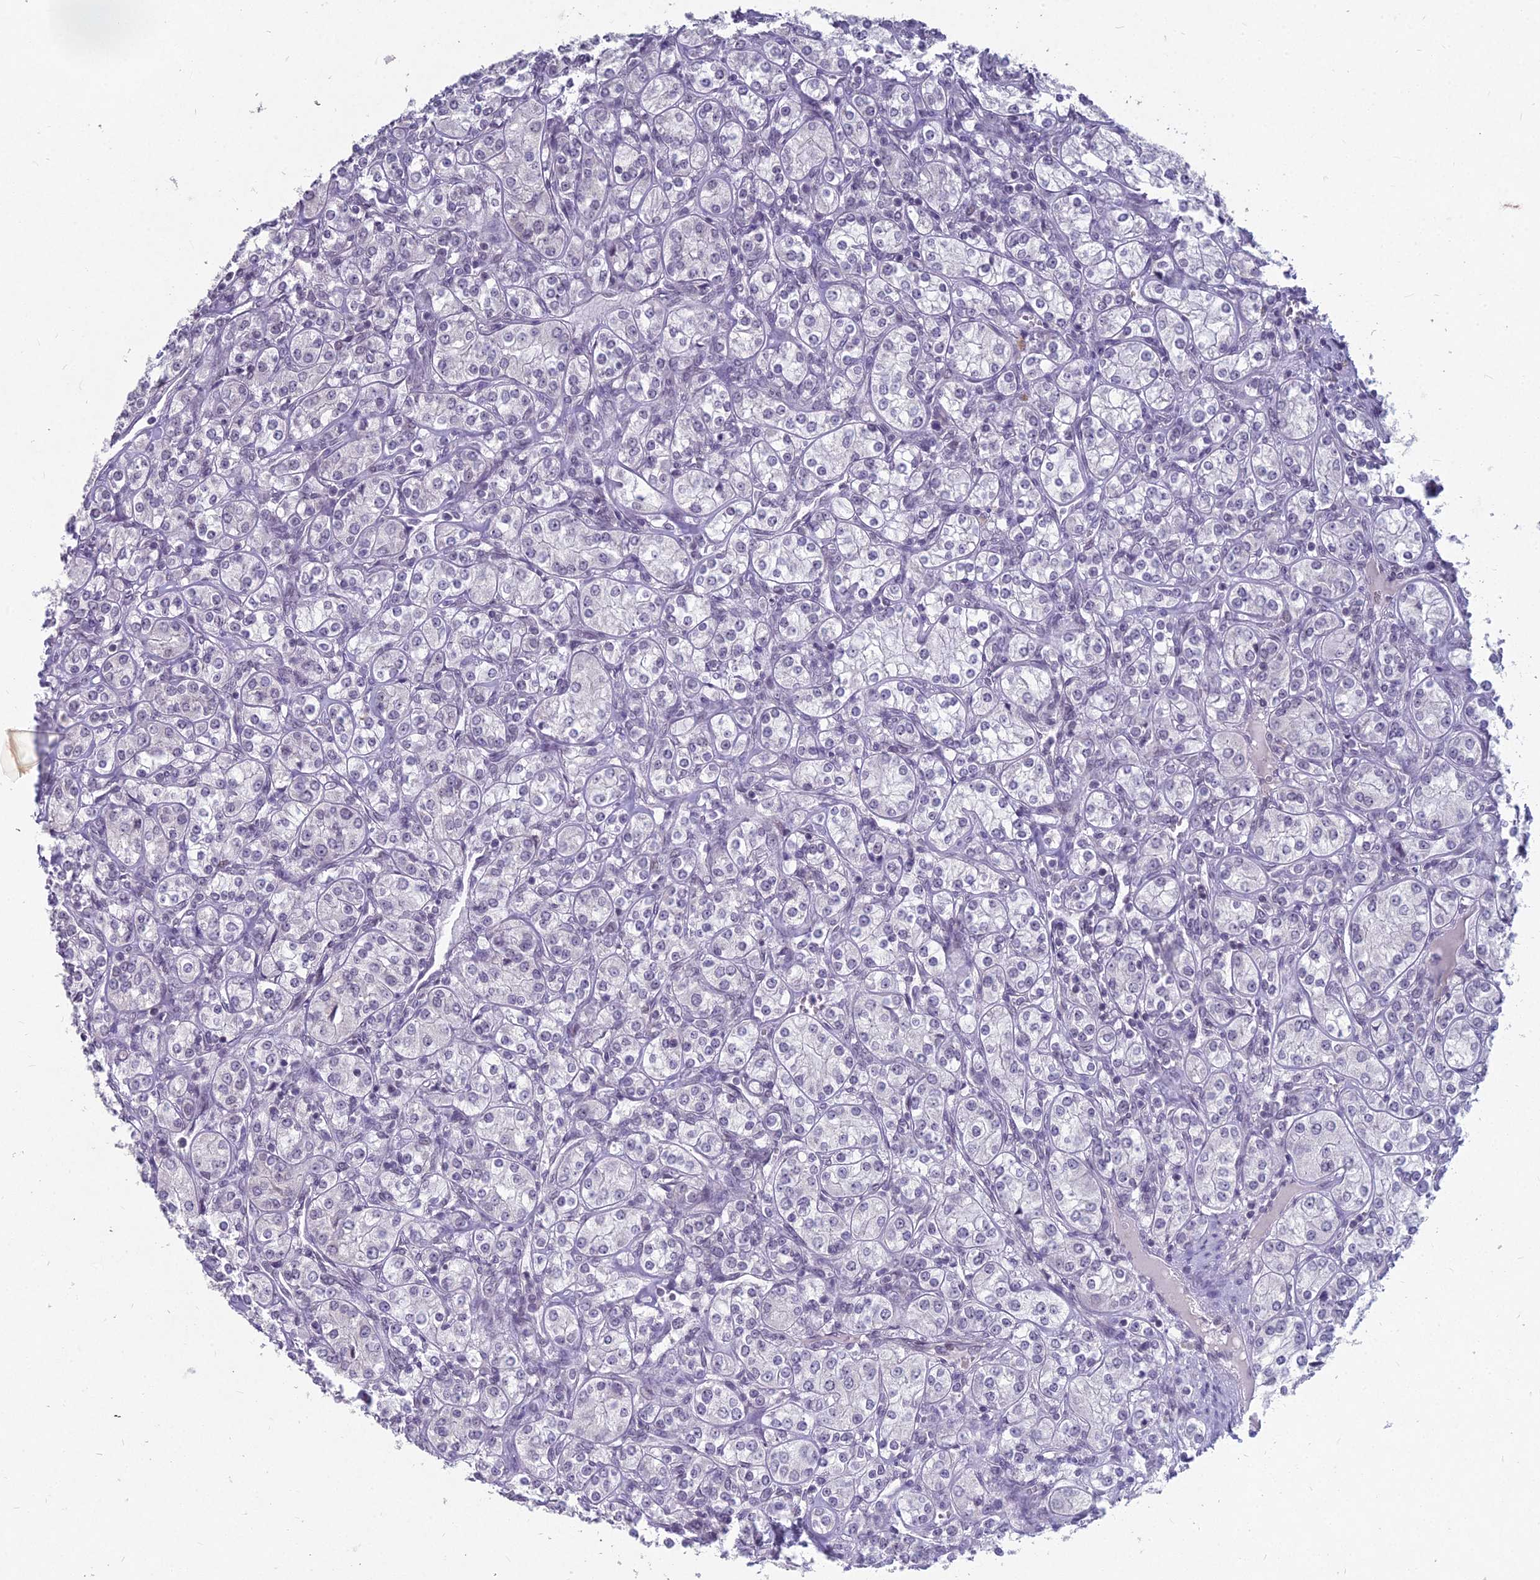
{"staining": {"intensity": "negative", "quantity": "none", "location": "none"}, "tissue": "renal cancer", "cell_type": "Tumor cells", "image_type": "cancer", "snomed": [{"axis": "morphology", "description": "Adenocarcinoma, NOS"}, {"axis": "topography", "description": "Kidney"}], "caption": "The micrograph demonstrates no staining of tumor cells in renal adenocarcinoma.", "gene": "KAT7", "patient": {"sex": "male", "age": 77}}